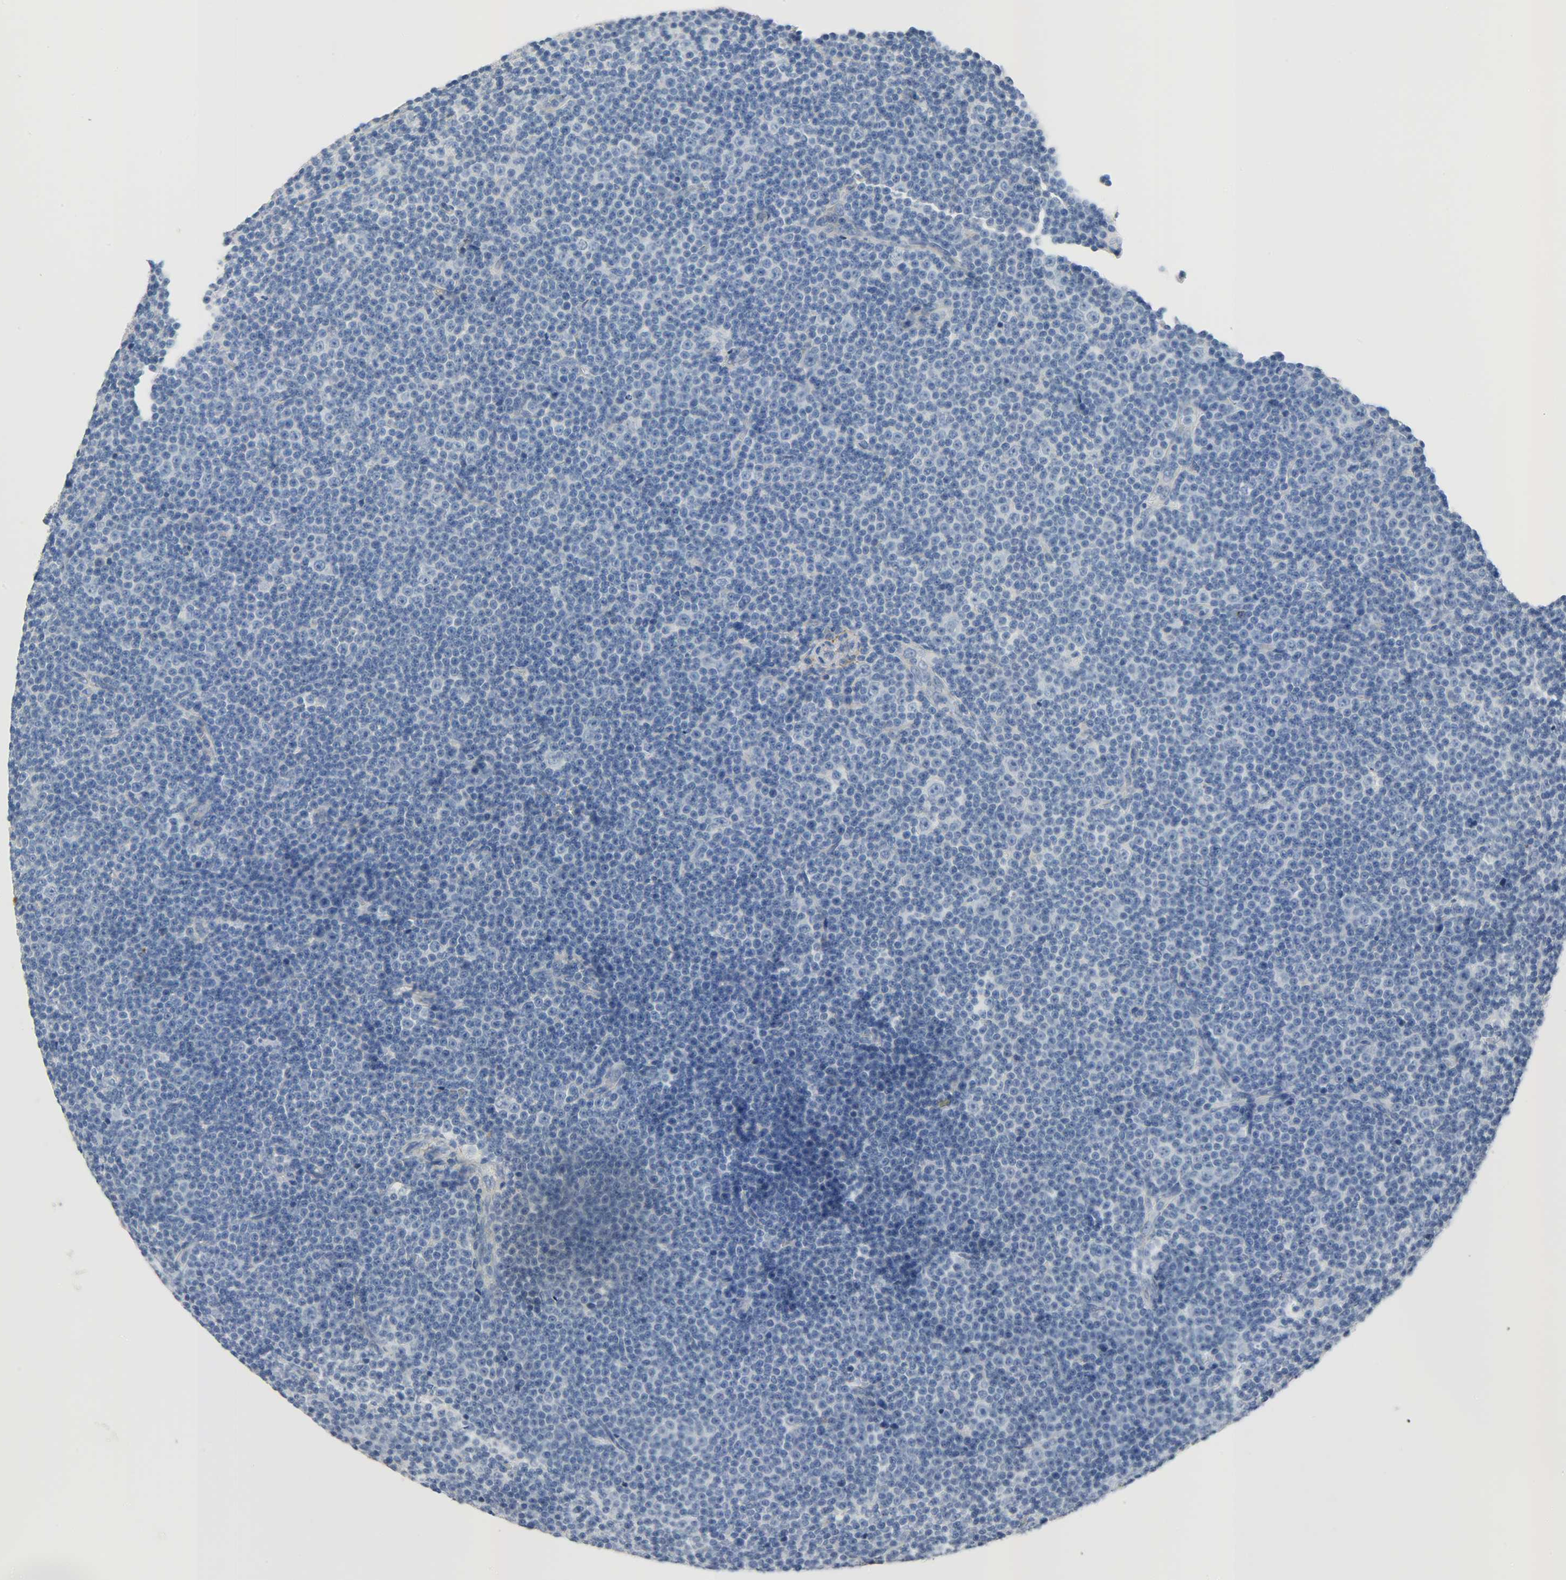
{"staining": {"intensity": "negative", "quantity": "none", "location": "none"}, "tissue": "lymphoma", "cell_type": "Tumor cells", "image_type": "cancer", "snomed": [{"axis": "morphology", "description": "Malignant lymphoma, non-Hodgkin's type, Low grade"}, {"axis": "topography", "description": "Lymph node"}], "caption": "Tumor cells show no significant expression in lymphoma.", "gene": "CRP", "patient": {"sex": "female", "age": 67}}